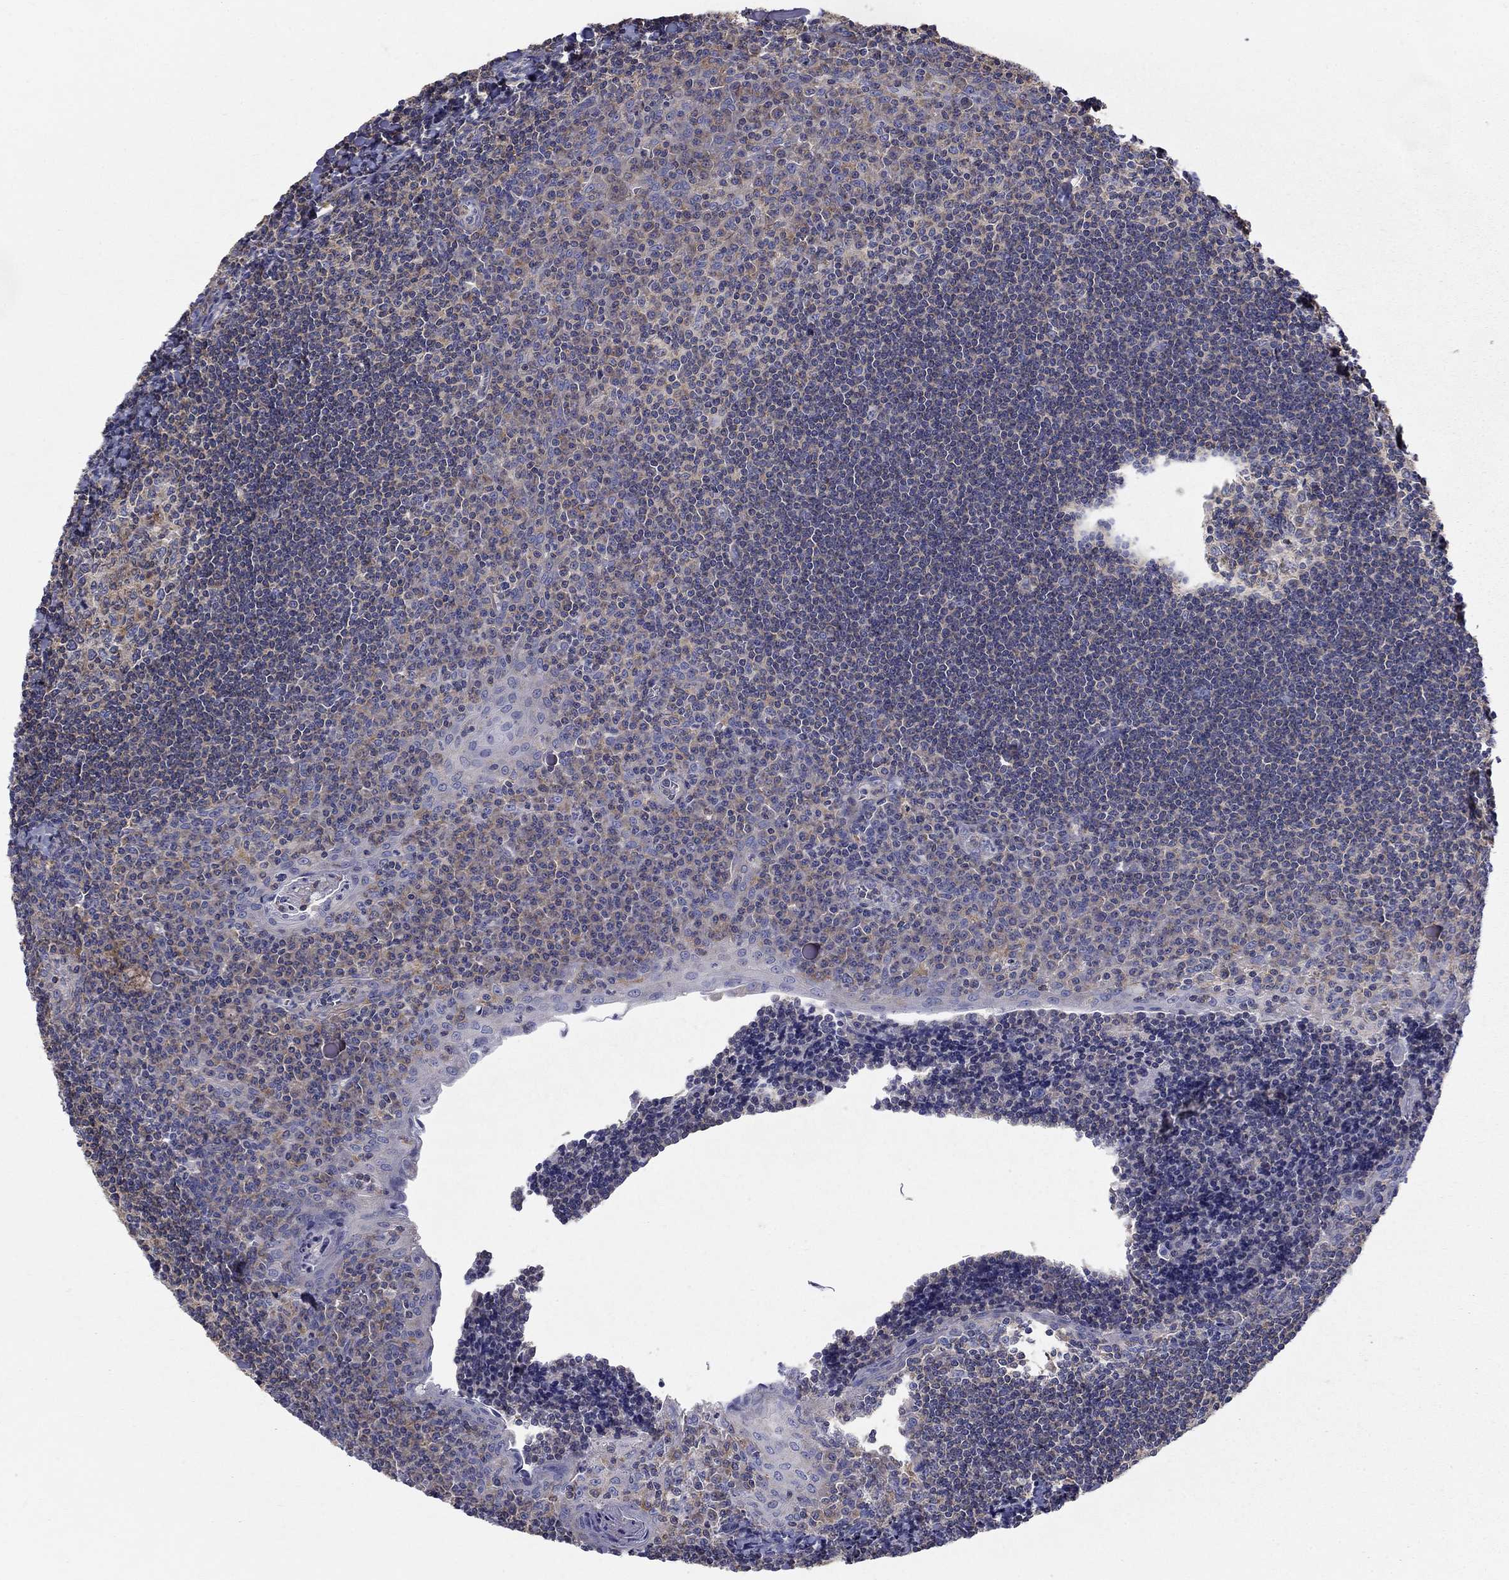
{"staining": {"intensity": "weak", "quantity": "<25%", "location": "cytoplasmic/membranous"}, "tissue": "tonsil", "cell_type": "Germinal center cells", "image_type": "normal", "snomed": [{"axis": "morphology", "description": "Normal tissue, NOS"}, {"axis": "topography", "description": "Tonsil"}], "caption": "A micrograph of tonsil stained for a protein displays no brown staining in germinal center cells. (DAB (3,3'-diaminobenzidine) immunohistochemistry, high magnification).", "gene": "NME5", "patient": {"sex": "female", "age": 12}}